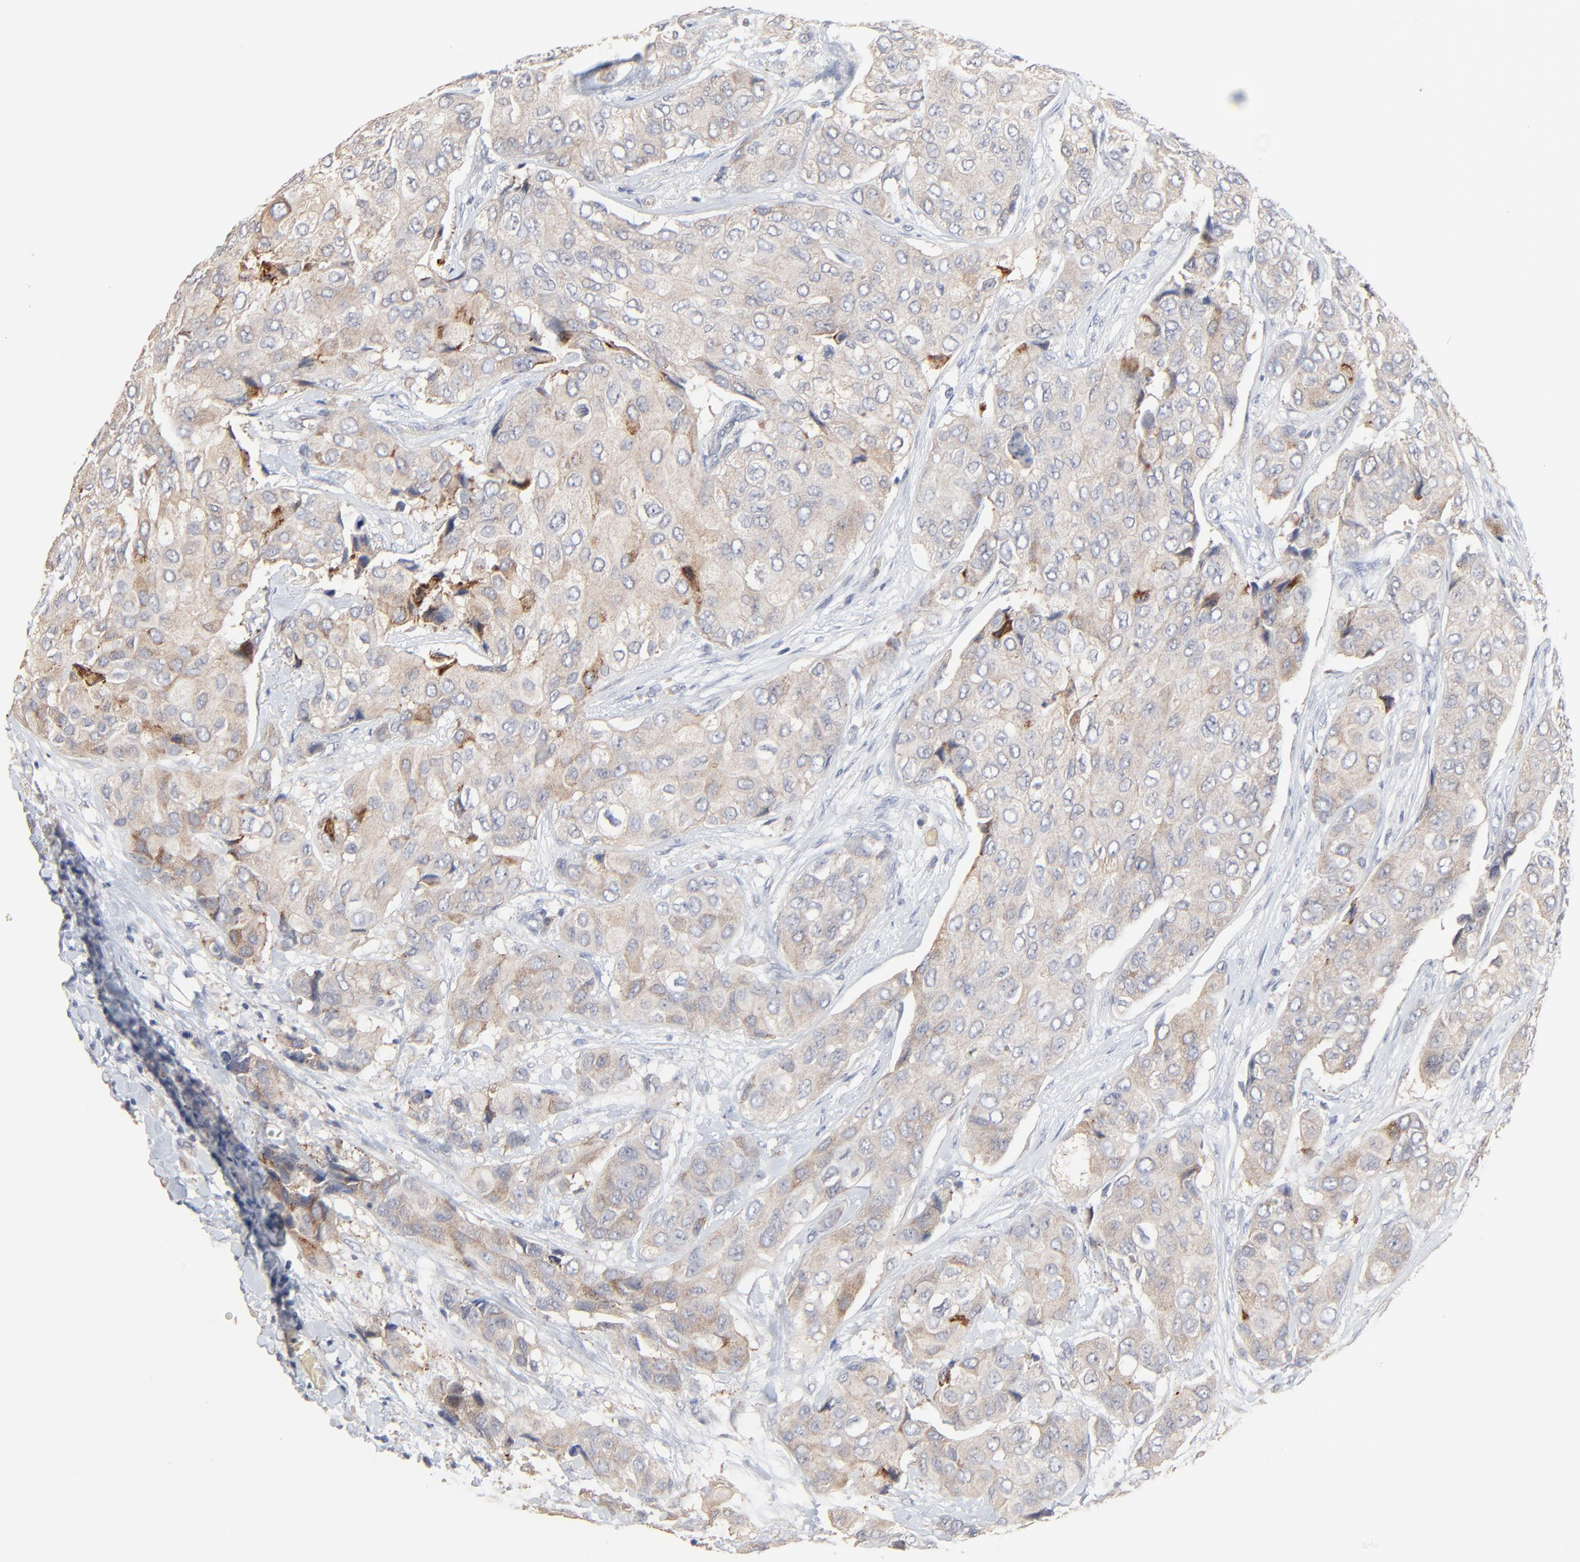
{"staining": {"intensity": "weak", "quantity": ">75%", "location": "cytoplasmic/membranous"}, "tissue": "breast cancer", "cell_type": "Tumor cells", "image_type": "cancer", "snomed": [{"axis": "morphology", "description": "Duct carcinoma"}, {"axis": "topography", "description": "Breast"}], "caption": "The photomicrograph demonstrates staining of breast cancer, revealing weak cytoplasmic/membranous protein positivity (brown color) within tumor cells.", "gene": "FANCB", "patient": {"sex": "female", "age": 68}}